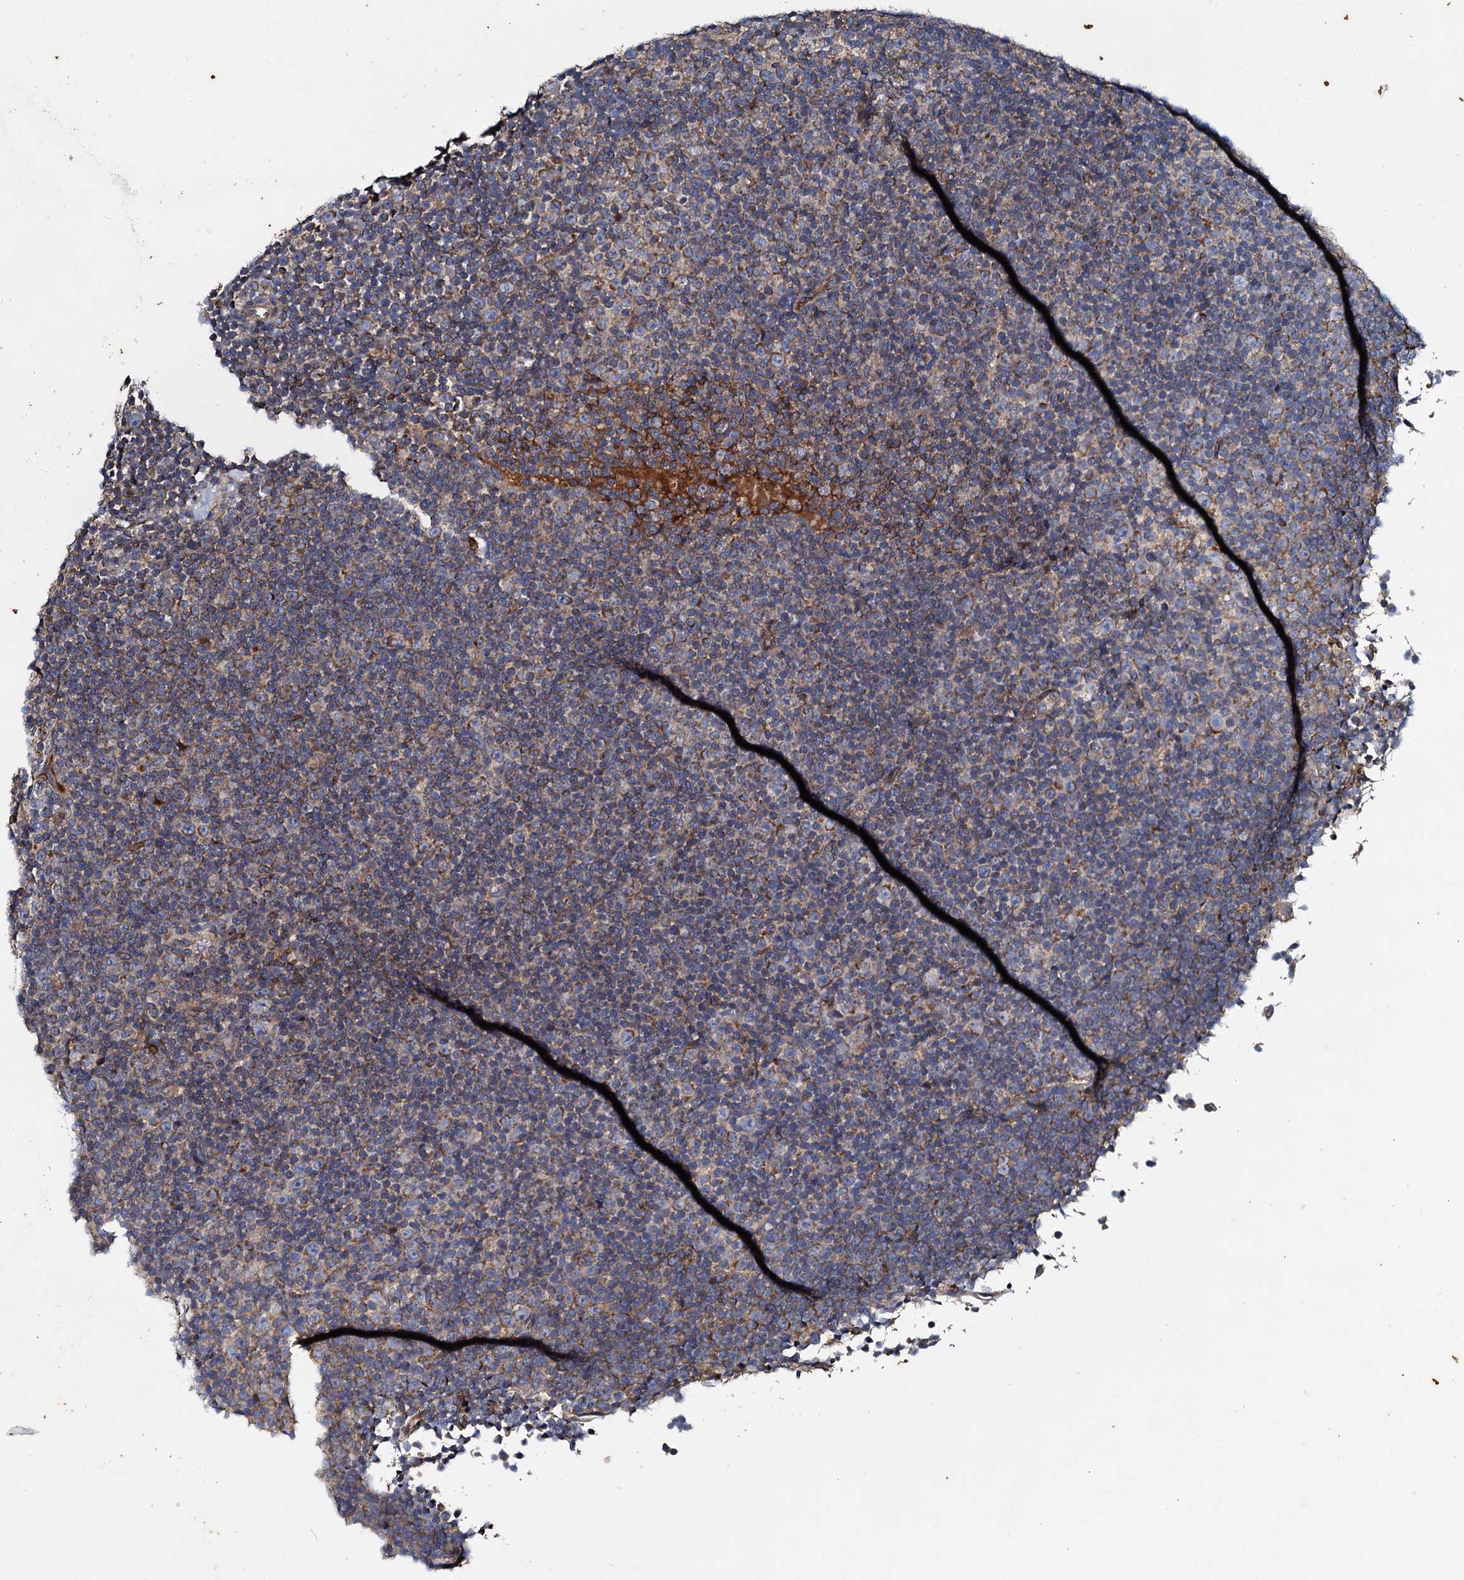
{"staining": {"intensity": "moderate", "quantity": "<25%", "location": "cytoplasmic/membranous"}, "tissue": "lymphoma", "cell_type": "Tumor cells", "image_type": "cancer", "snomed": [{"axis": "morphology", "description": "Malignant lymphoma, non-Hodgkin's type, Low grade"}, {"axis": "topography", "description": "Lymph node"}], "caption": "Protein staining of low-grade malignant lymphoma, non-Hodgkin's type tissue reveals moderate cytoplasmic/membranous positivity in approximately <25% of tumor cells.", "gene": "BCS1L", "patient": {"sex": "female", "age": 67}}